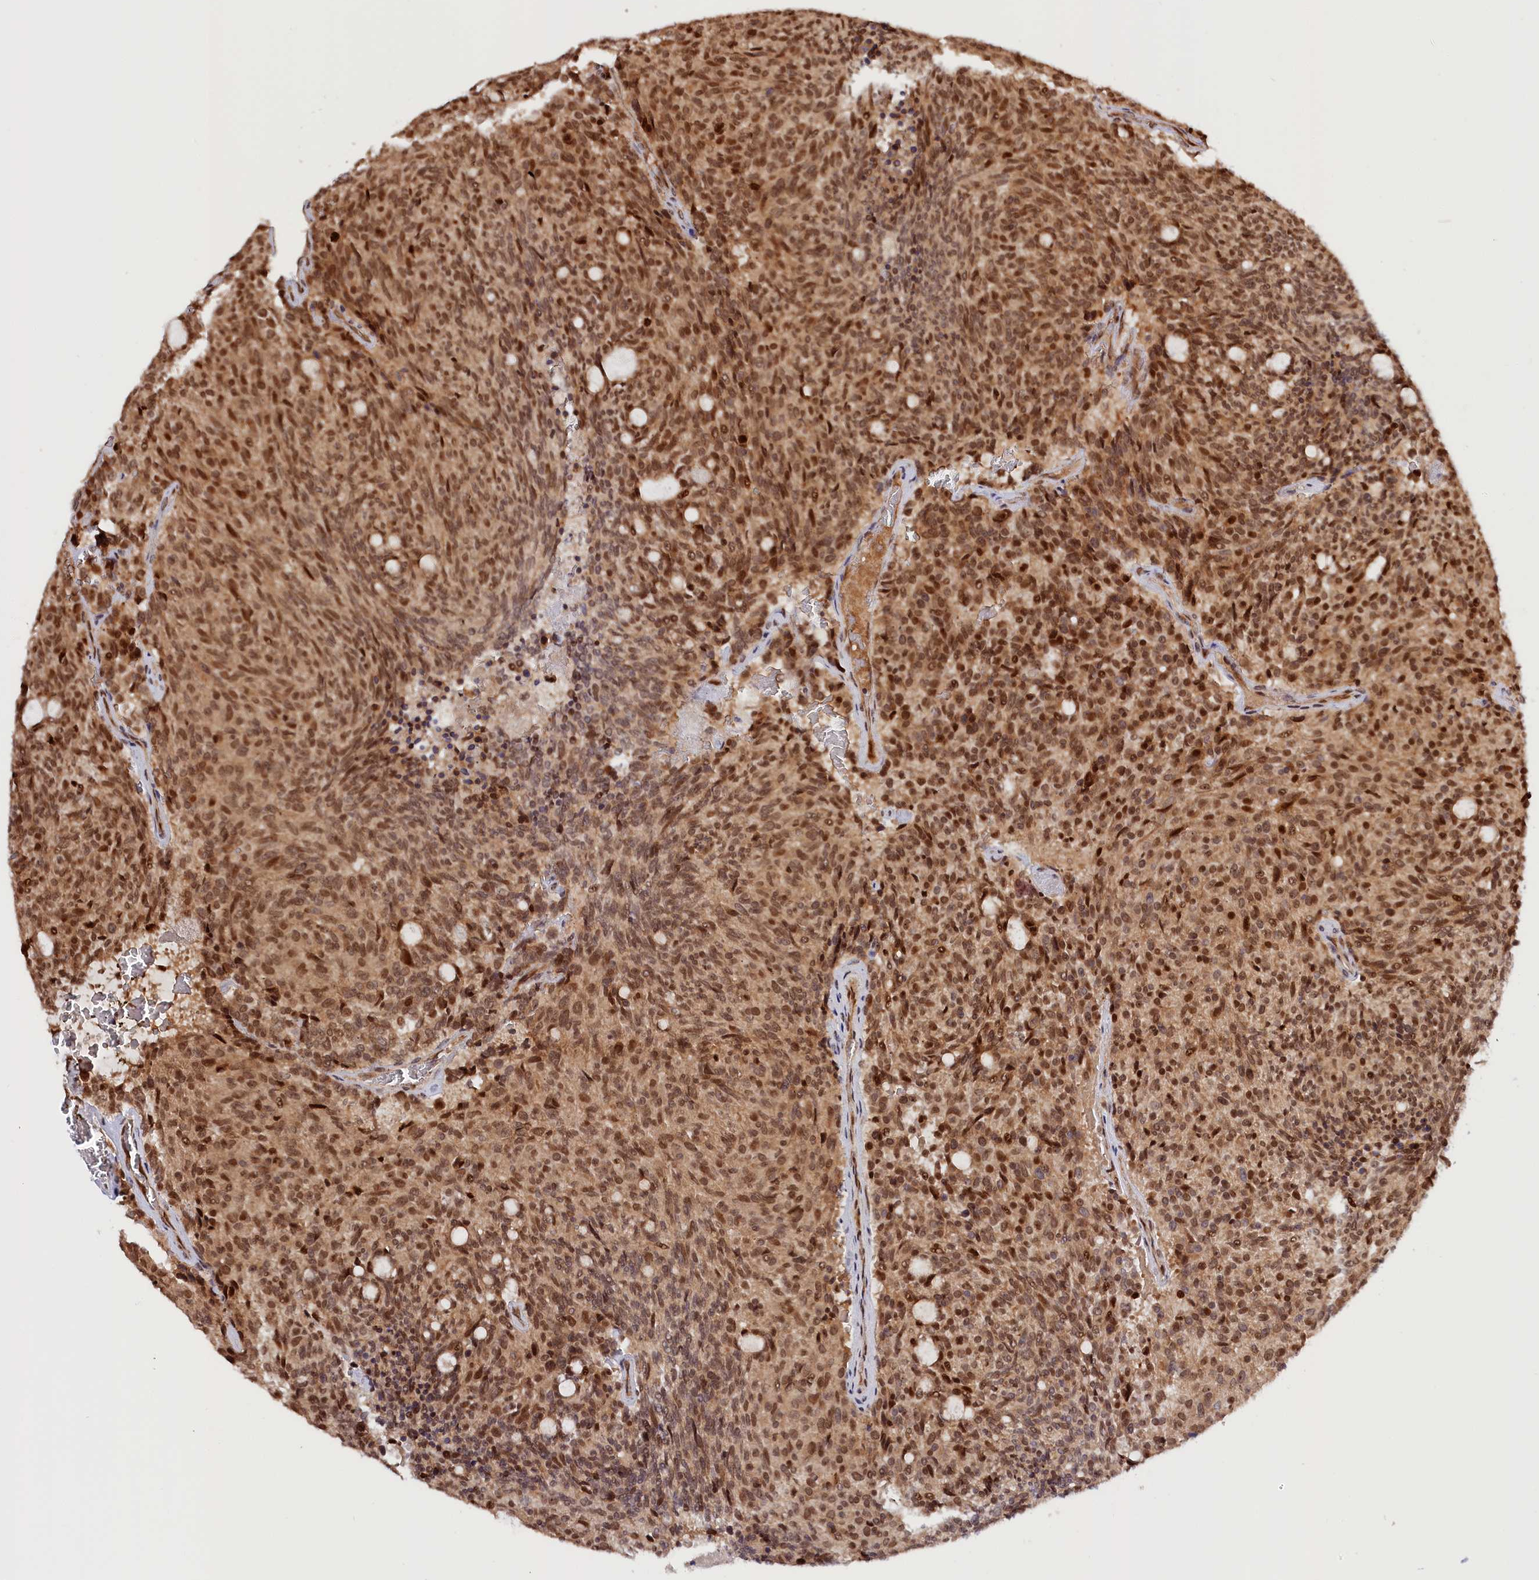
{"staining": {"intensity": "moderate", "quantity": ">75%", "location": "cytoplasmic/membranous,nuclear"}, "tissue": "carcinoid", "cell_type": "Tumor cells", "image_type": "cancer", "snomed": [{"axis": "morphology", "description": "Carcinoid, malignant, NOS"}, {"axis": "topography", "description": "Pancreas"}], "caption": "Carcinoid stained with a protein marker displays moderate staining in tumor cells.", "gene": "ANKRD24", "patient": {"sex": "female", "age": 54}}